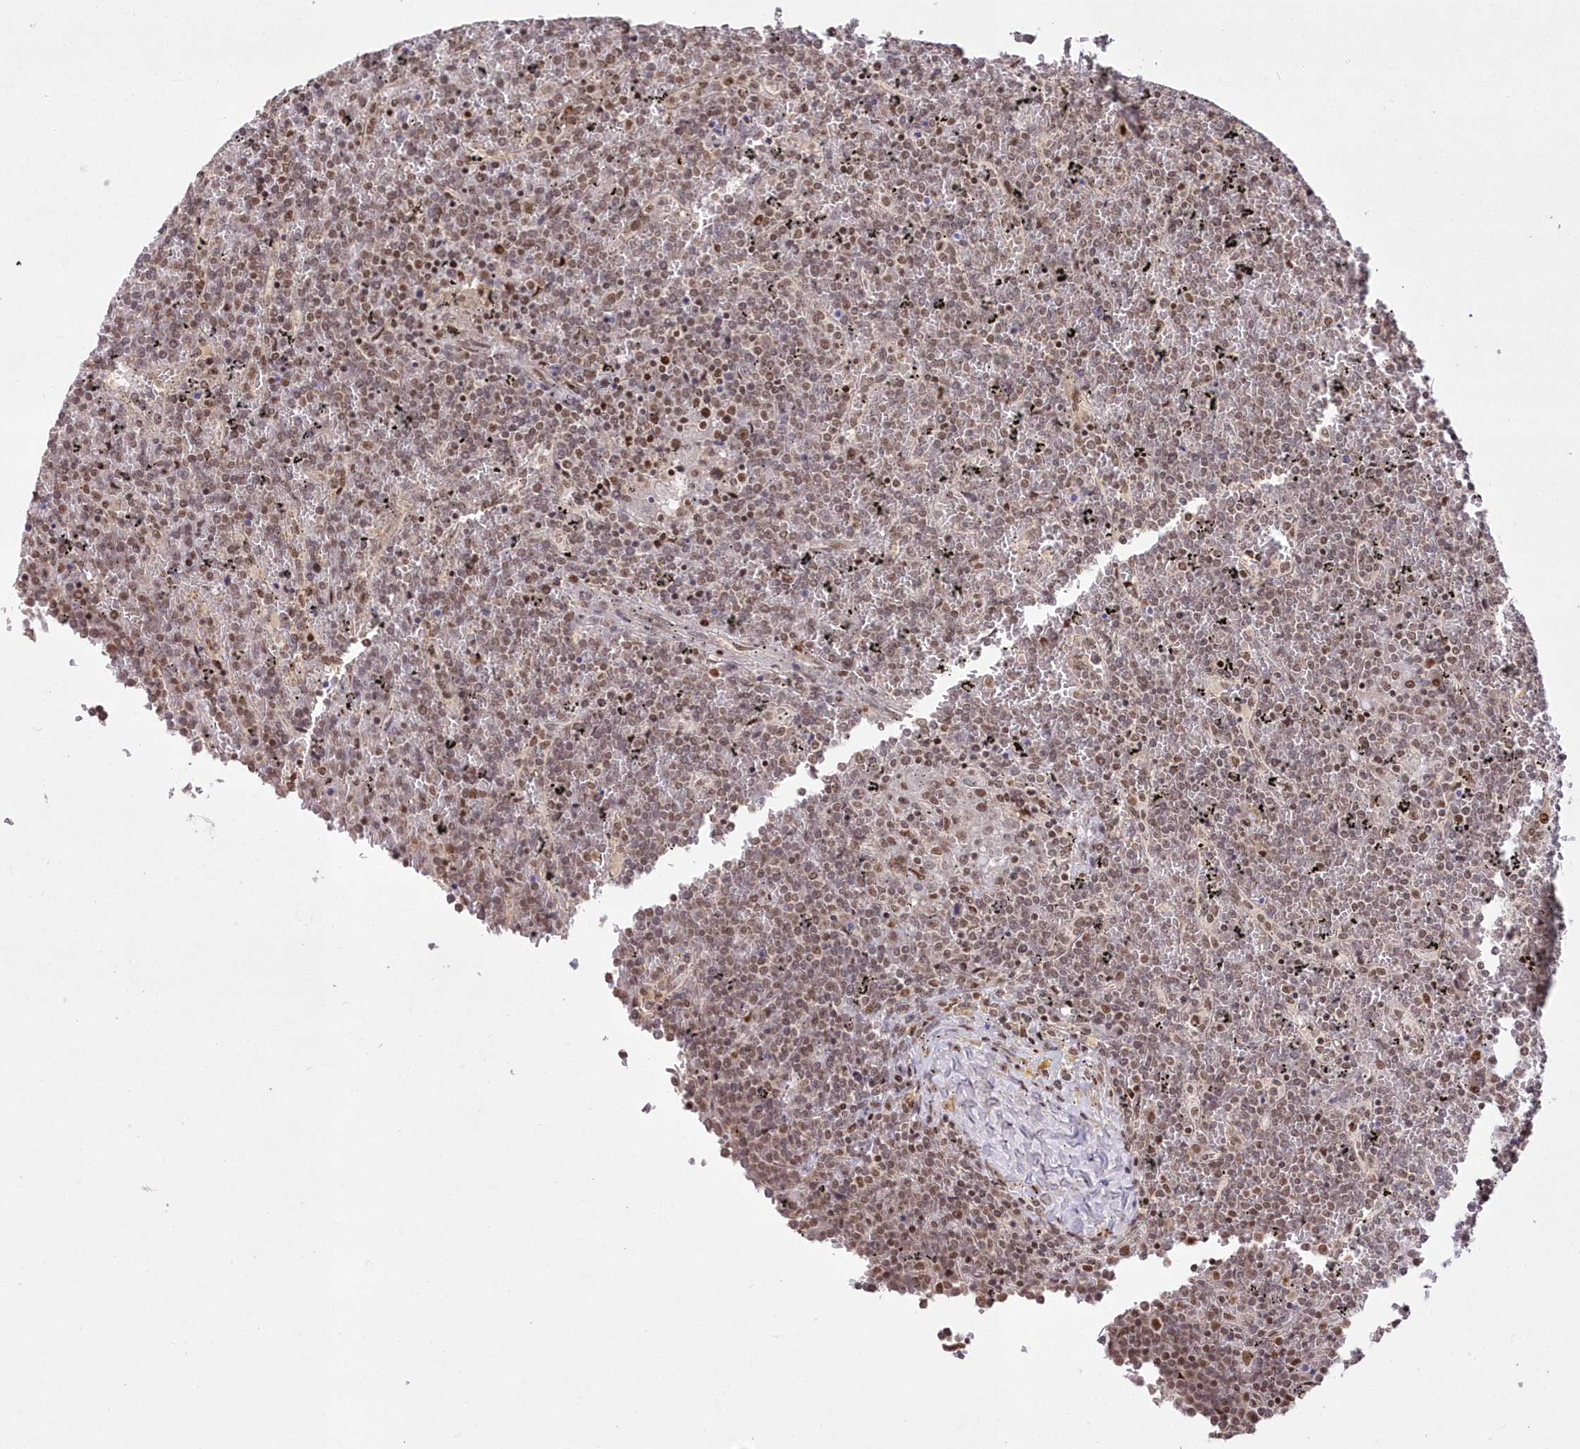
{"staining": {"intensity": "weak", "quantity": "25%-75%", "location": "nuclear"}, "tissue": "lymphoma", "cell_type": "Tumor cells", "image_type": "cancer", "snomed": [{"axis": "morphology", "description": "Malignant lymphoma, non-Hodgkin's type, Low grade"}, {"axis": "topography", "description": "Spleen"}], "caption": "This histopathology image reveals immunohistochemistry (IHC) staining of human lymphoma, with low weak nuclear expression in approximately 25%-75% of tumor cells.", "gene": "WBP1L", "patient": {"sex": "female", "age": 19}}